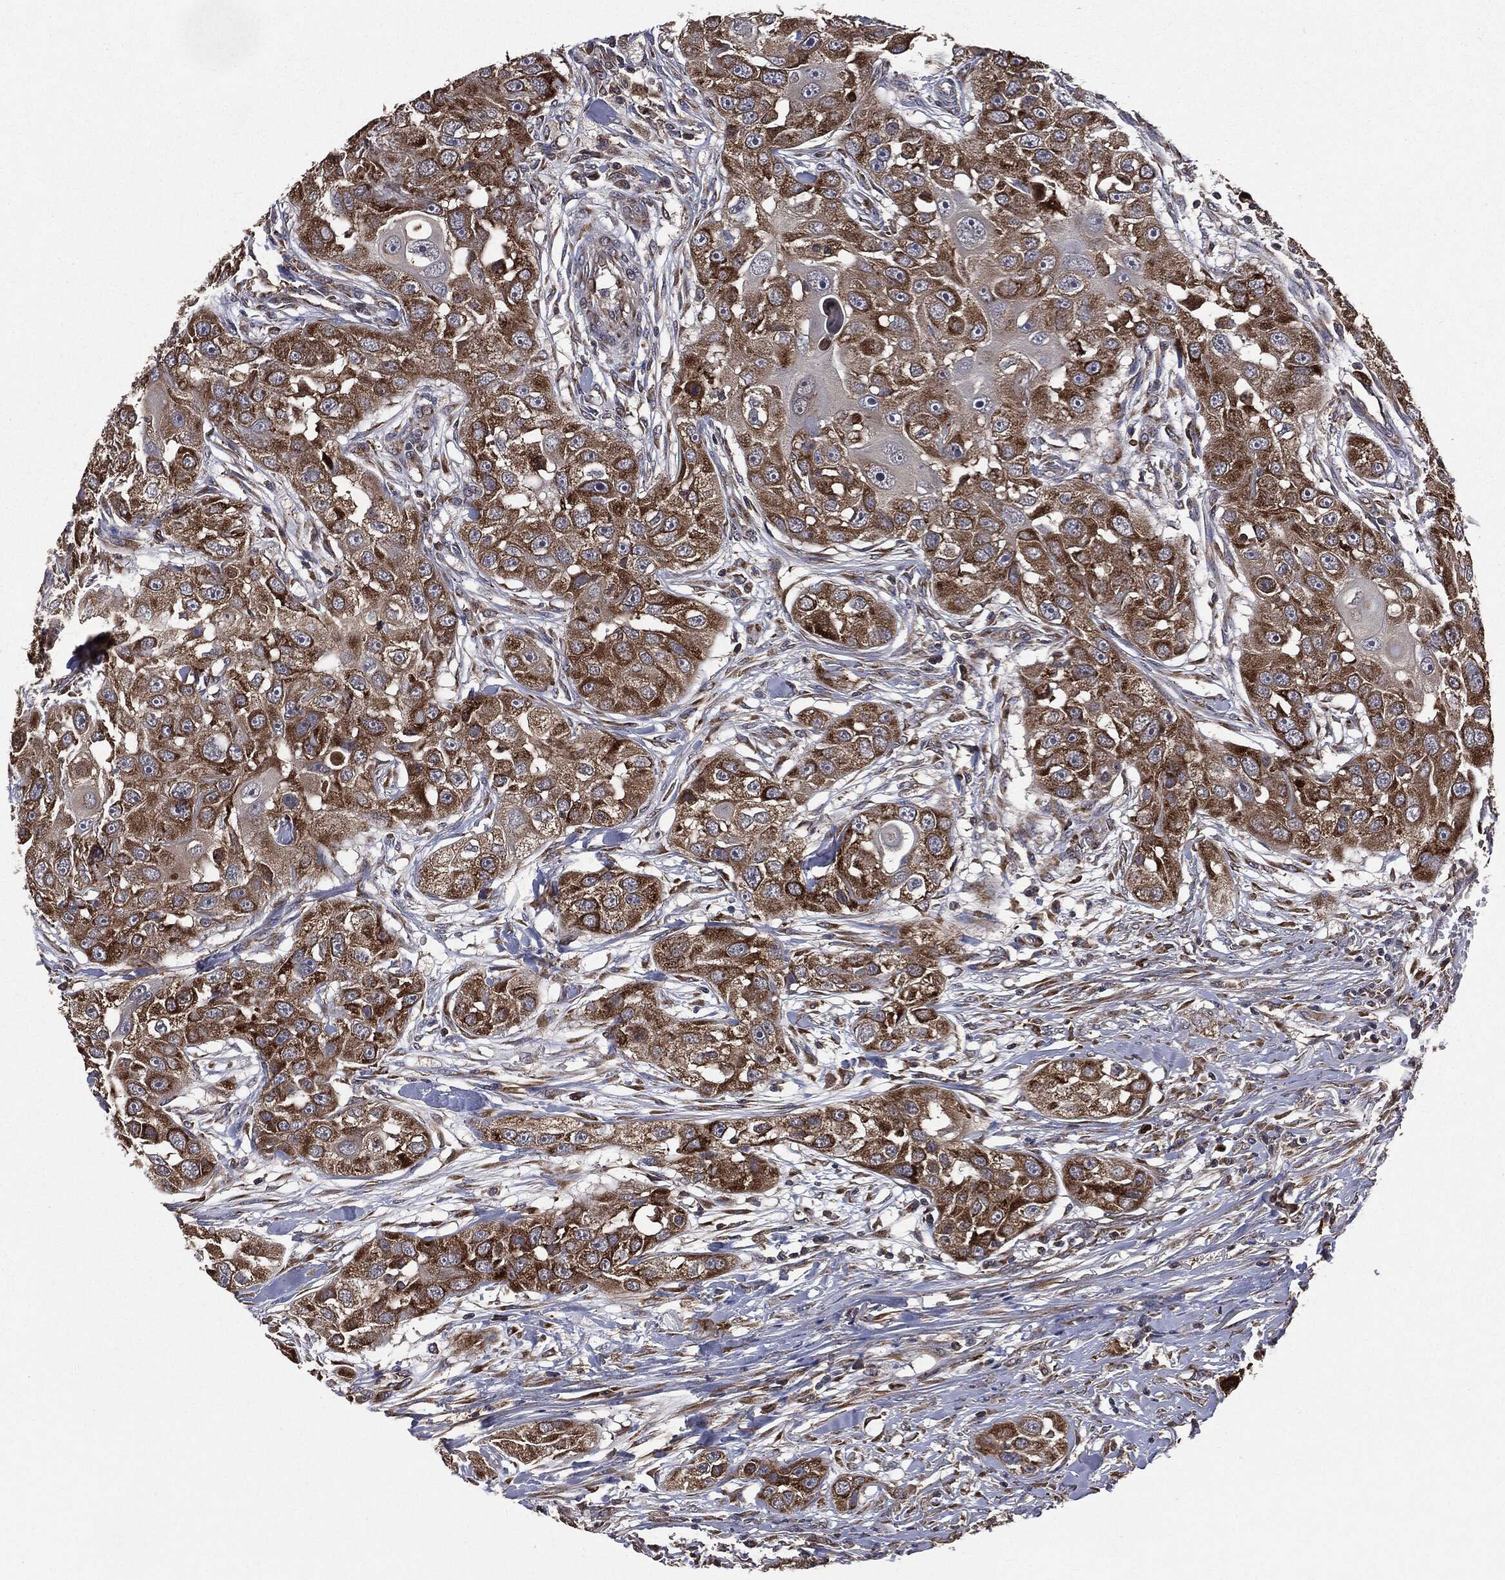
{"staining": {"intensity": "strong", "quantity": ">75%", "location": "cytoplasmic/membranous"}, "tissue": "head and neck cancer", "cell_type": "Tumor cells", "image_type": "cancer", "snomed": [{"axis": "morphology", "description": "Squamous cell carcinoma, NOS"}, {"axis": "topography", "description": "Head-Neck"}], "caption": "The histopathology image exhibits immunohistochemical staining of head and neck squamous cell carcinoma. There is strong cytoplasmic/membranous expression is present in about >75% of tumor cells.", "gene": "PLOD3", "patient": {"sex": "male", "age": 51}}